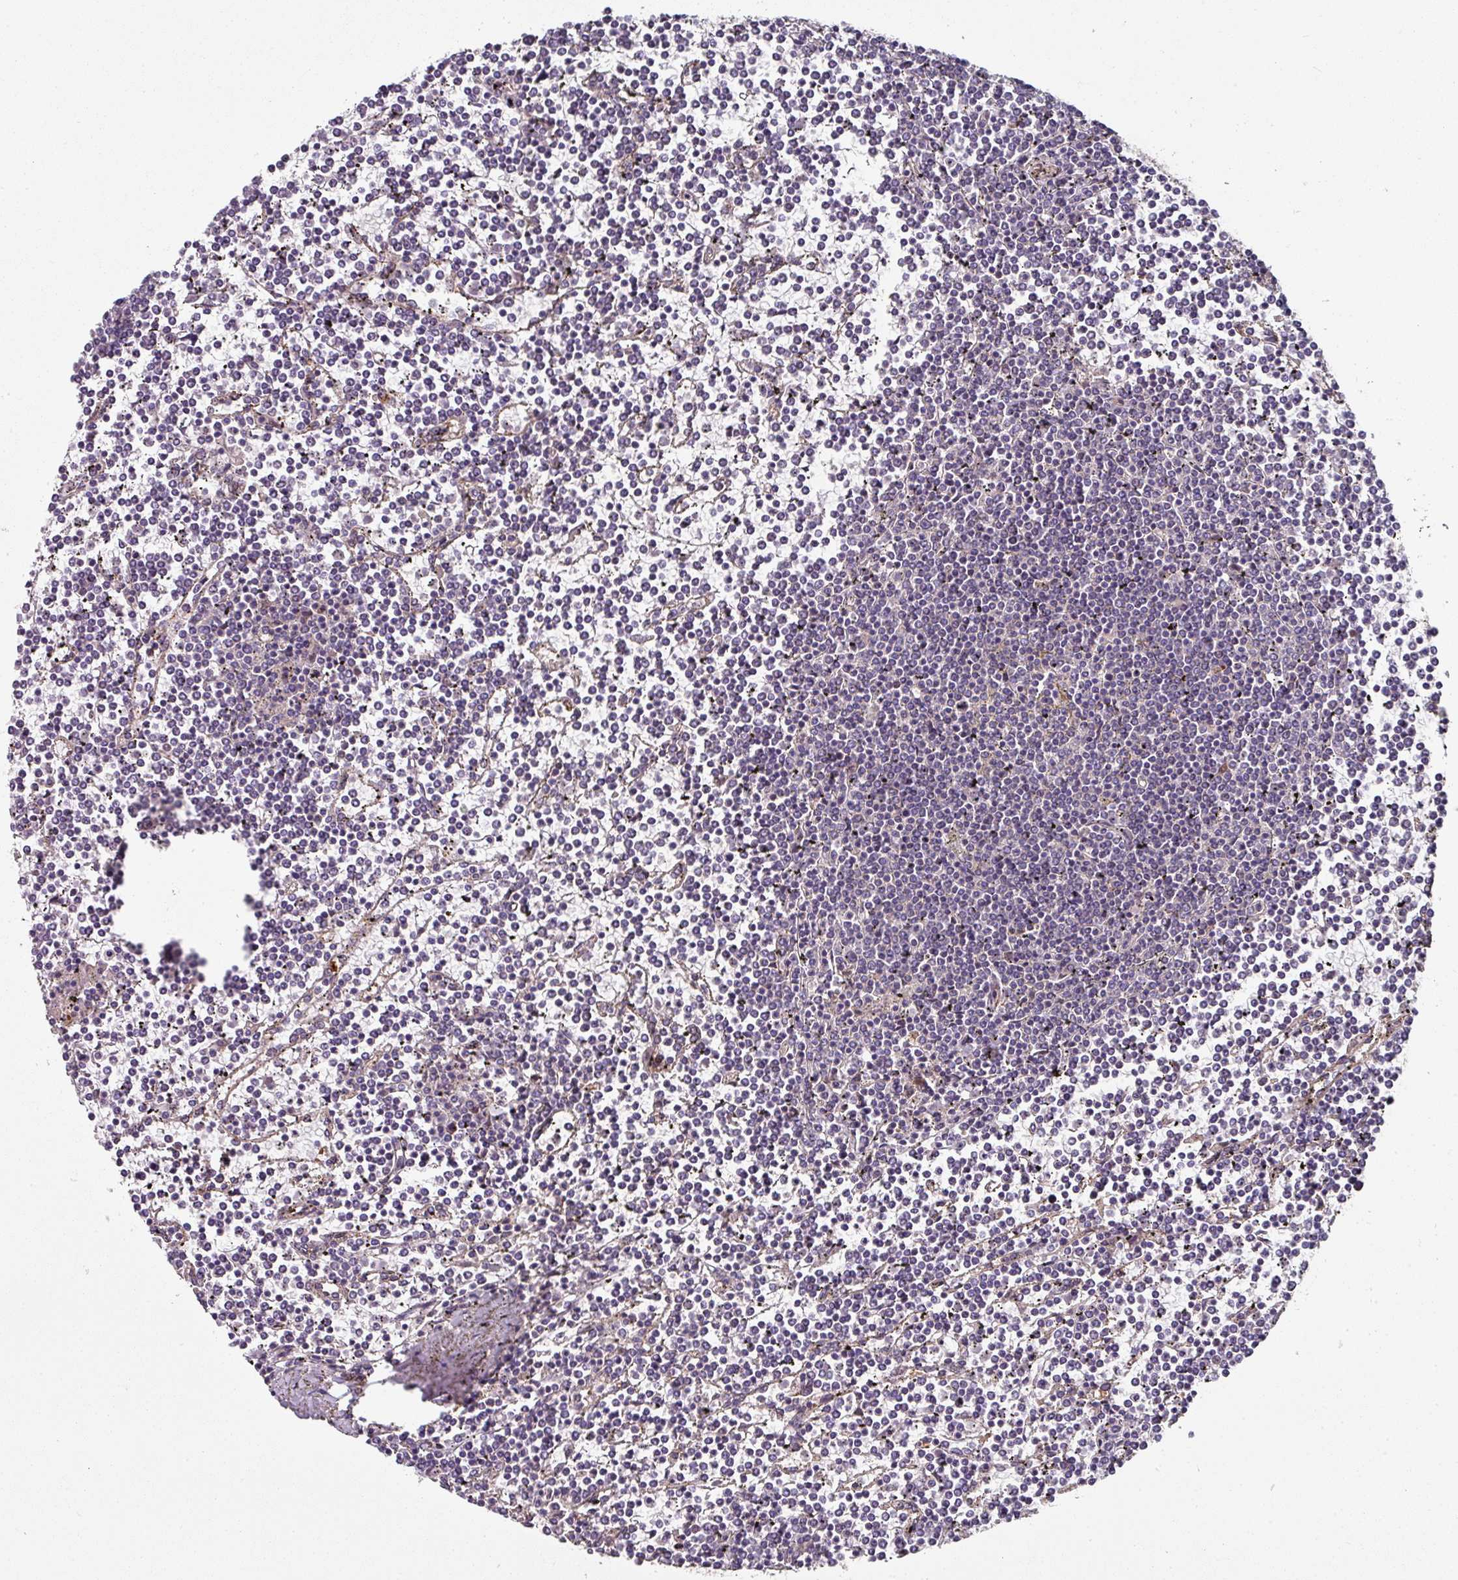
{"staining": {"intensity": "negative", "quantity": "none", "location": "none"}, "tissue": "lymphoma", "cell_type": "Tumor cells", "image_type": "cancer", "snomed": [{"axis": "morphology", "description": "Malignant lymphoma, non-Hodgkin's type, Low grade"}, {"axis": "topography", "description": "Spleen"}], "caption": "IHC photomicrograph of lymphoma stained for a protein (brown), which exhibits no staining in tumor cells. (Brightfield microscopy of DAB IHC at high magnification).", "gene": "C4orf48", "patient": {"sex": "female", "age": 19}}